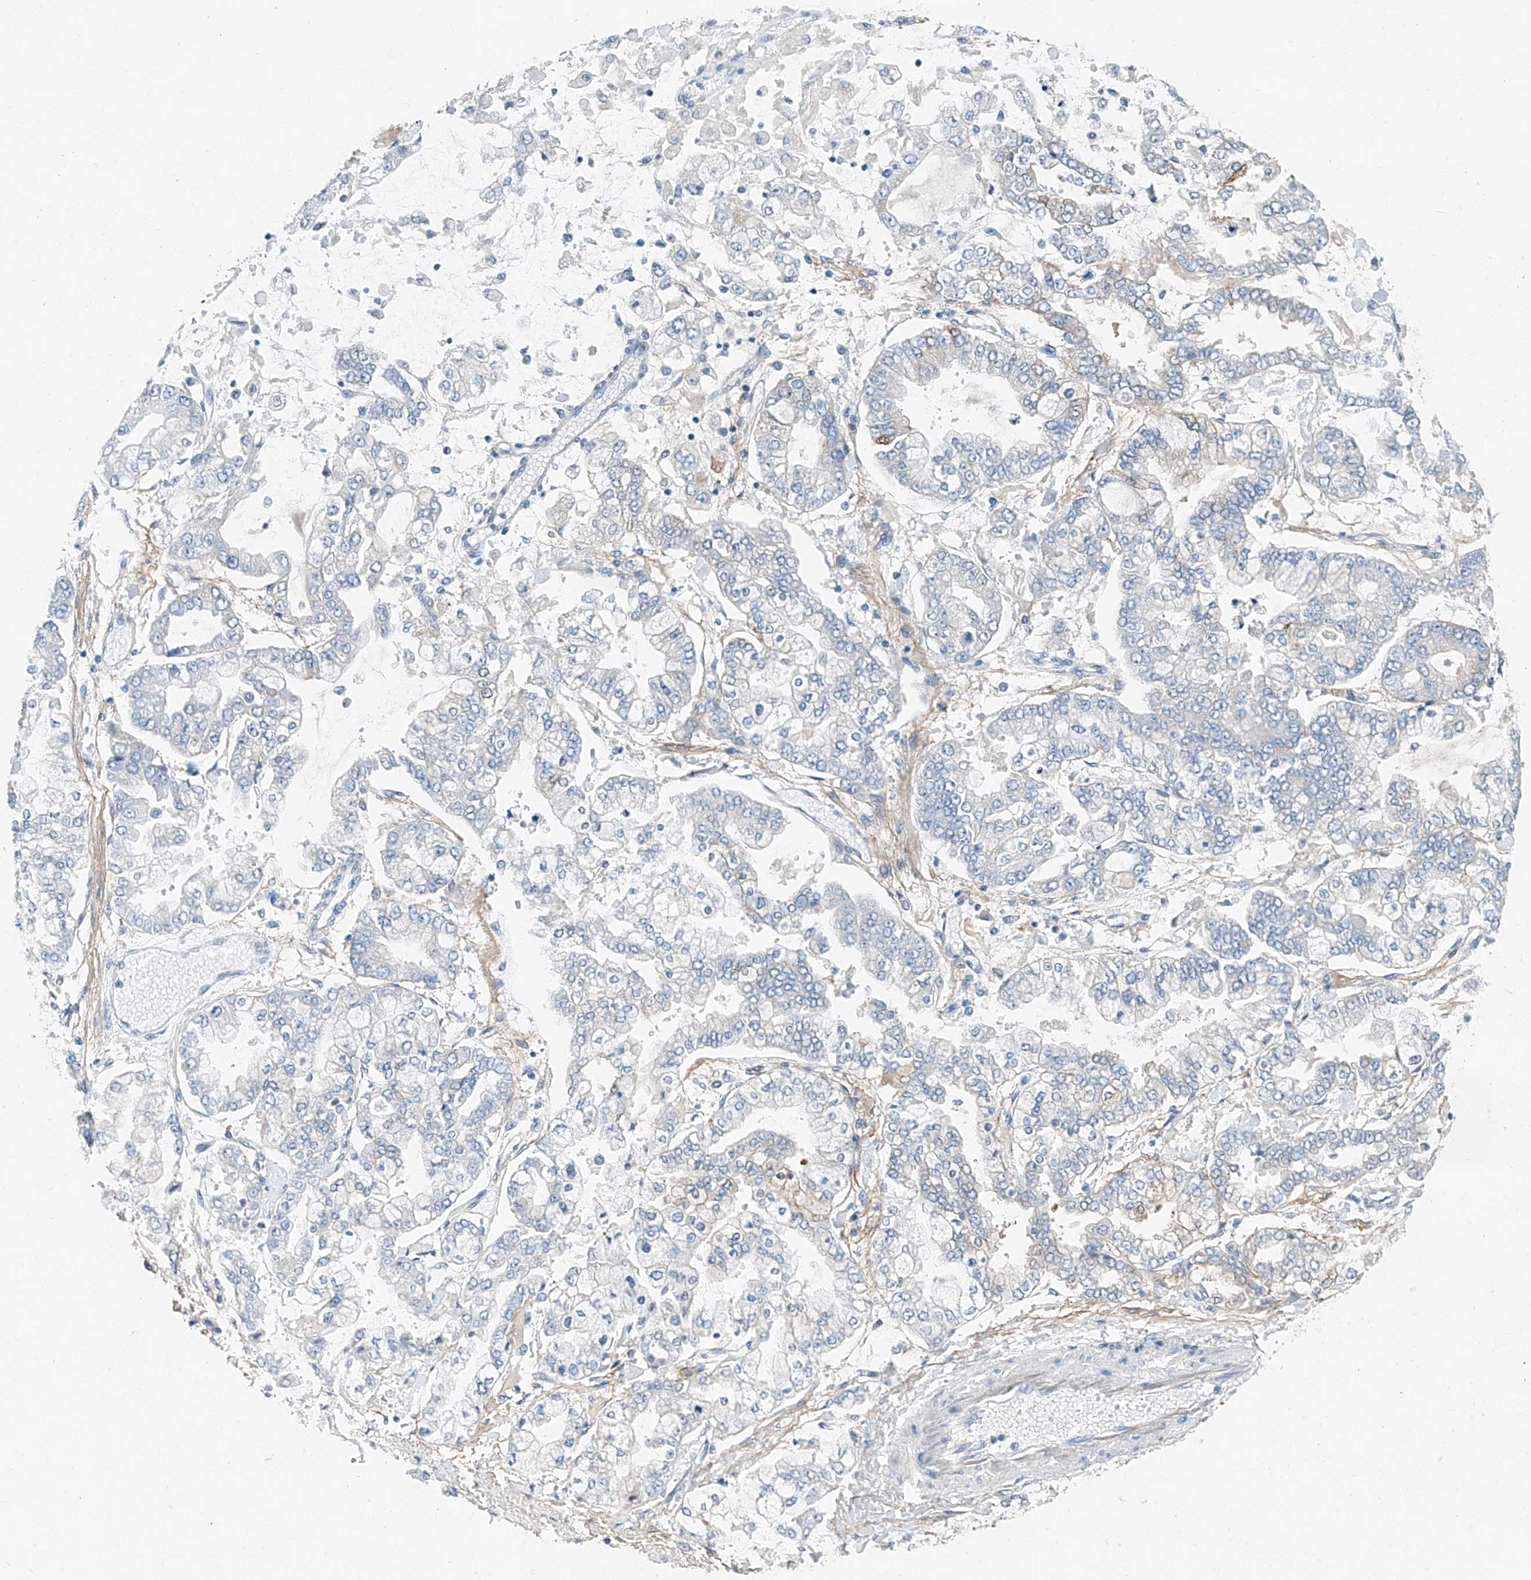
{"staining": {"intensity": "negative", "quantity": "none", "location": "none"}, "tissue": "stomach cancer", "cell_type": "Tumor cells", "image_type": "cancer", "snomed": [{"axis": "morphology", "description": "Normal tissue, NOS"}, {"axis": "morphology", "description": "Adenocarcinoma, NOS"}, {"axis": "topography", "description": "Stomach, upper"}, {"axis": "topography", "description": "Stomach"}], "caption": "This is an immunohistochemistry (IHC) photomicrograph of human adenocarcinoma (stomach). There is no positivity in tumor cells.", "gene": "MDGA1", "patient": {"sex": "male", "age": 76}}